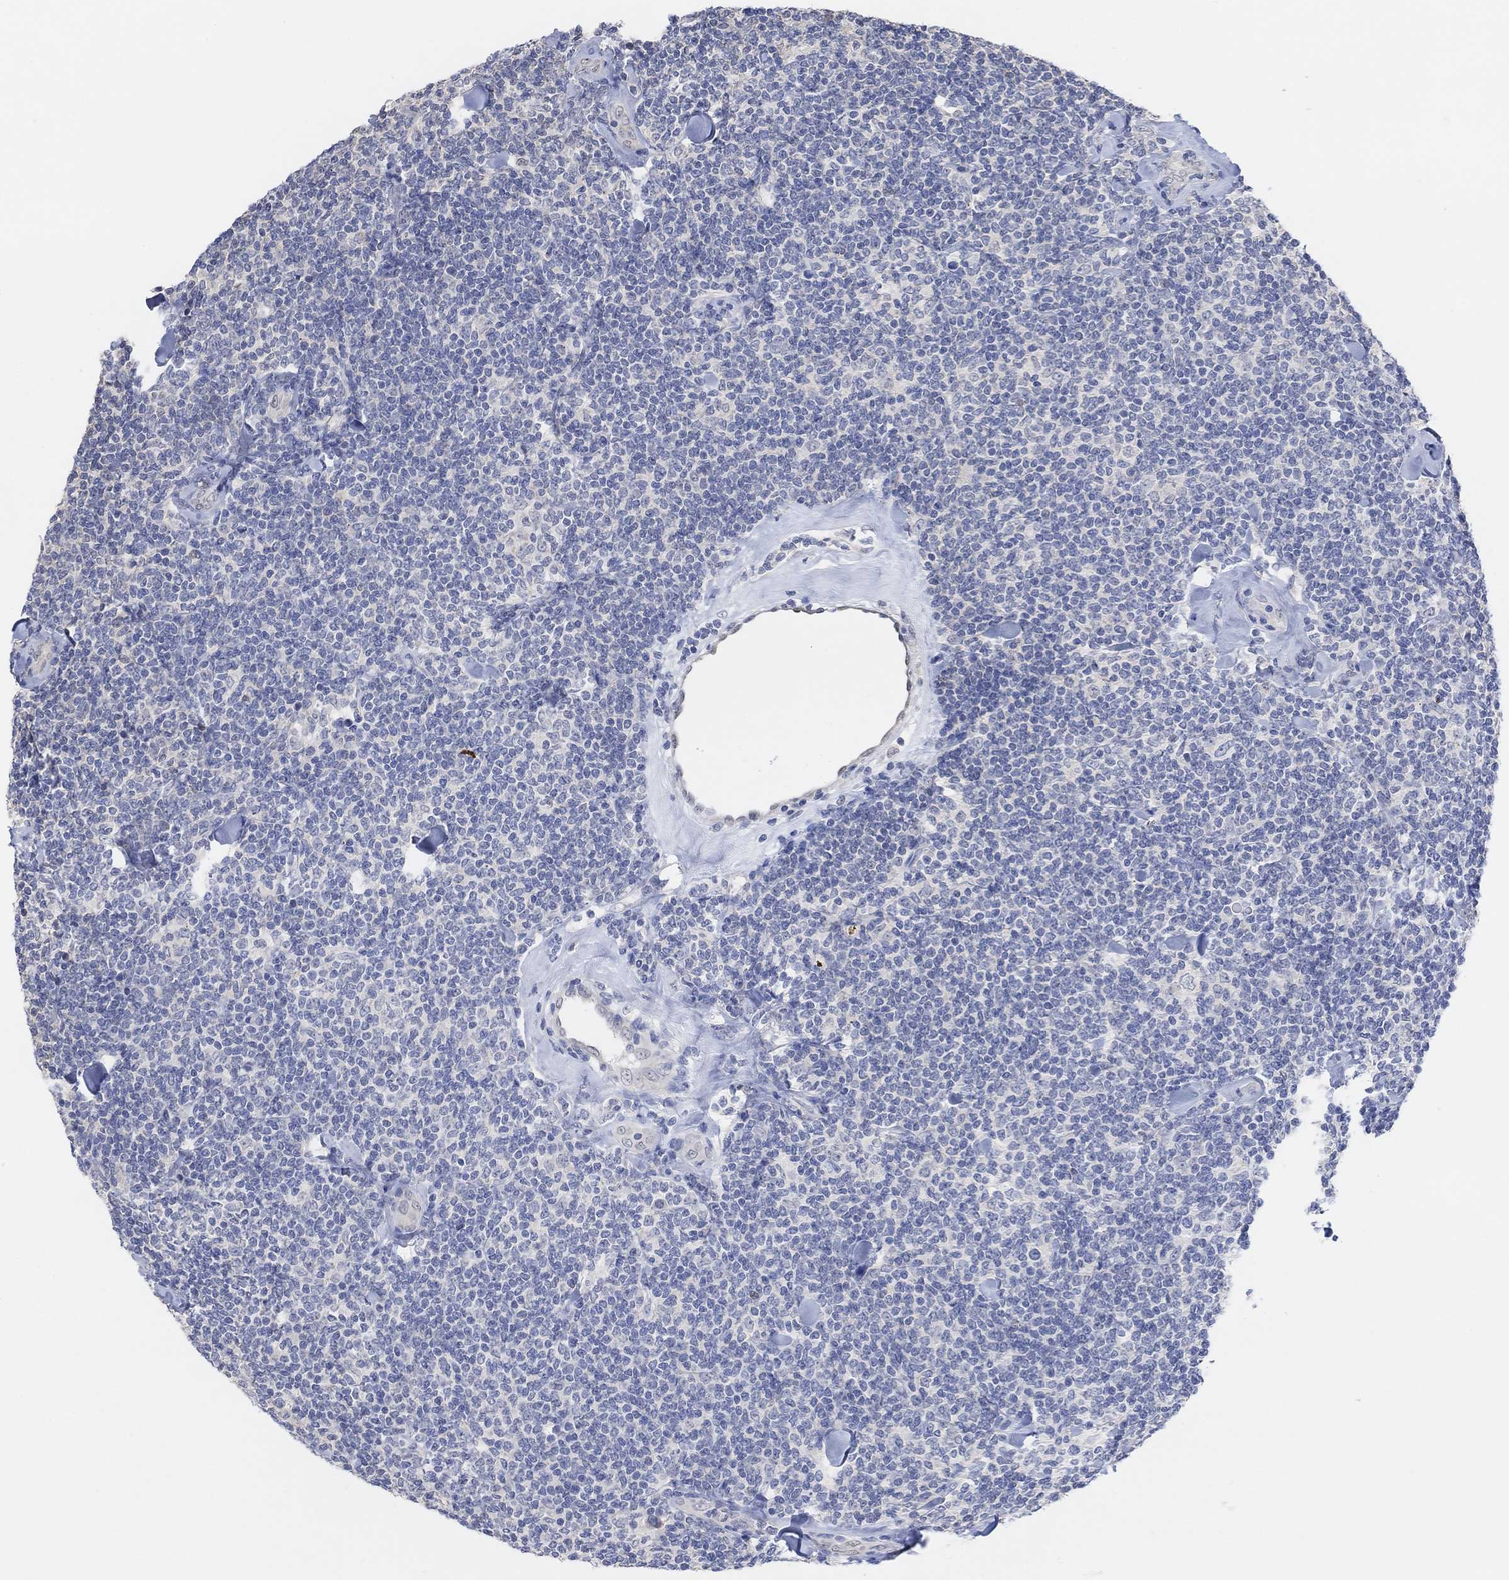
{"staining": {"intensity": "negative", "quantity": "none", "location": "none"}, "tissue": "lymphoma", "cell_type": "Tumor cells", "image_type": "cancer", "snomed": [{"axis": "morphology", "description": "Malignant lymphoma, non-Hodgkin's type, Low grade"}, {"axis": "topography", "description": "Lymph node"}], "caption": "Tumor cells are negative for brown protein staining in malignant lymphoma, non-Hodgkin's type (low-grade). (Brightfield microscopy of DAB IHC at high magnification).", "gene": "MUC1", "patient": {"sex": "female", "age": 56}}